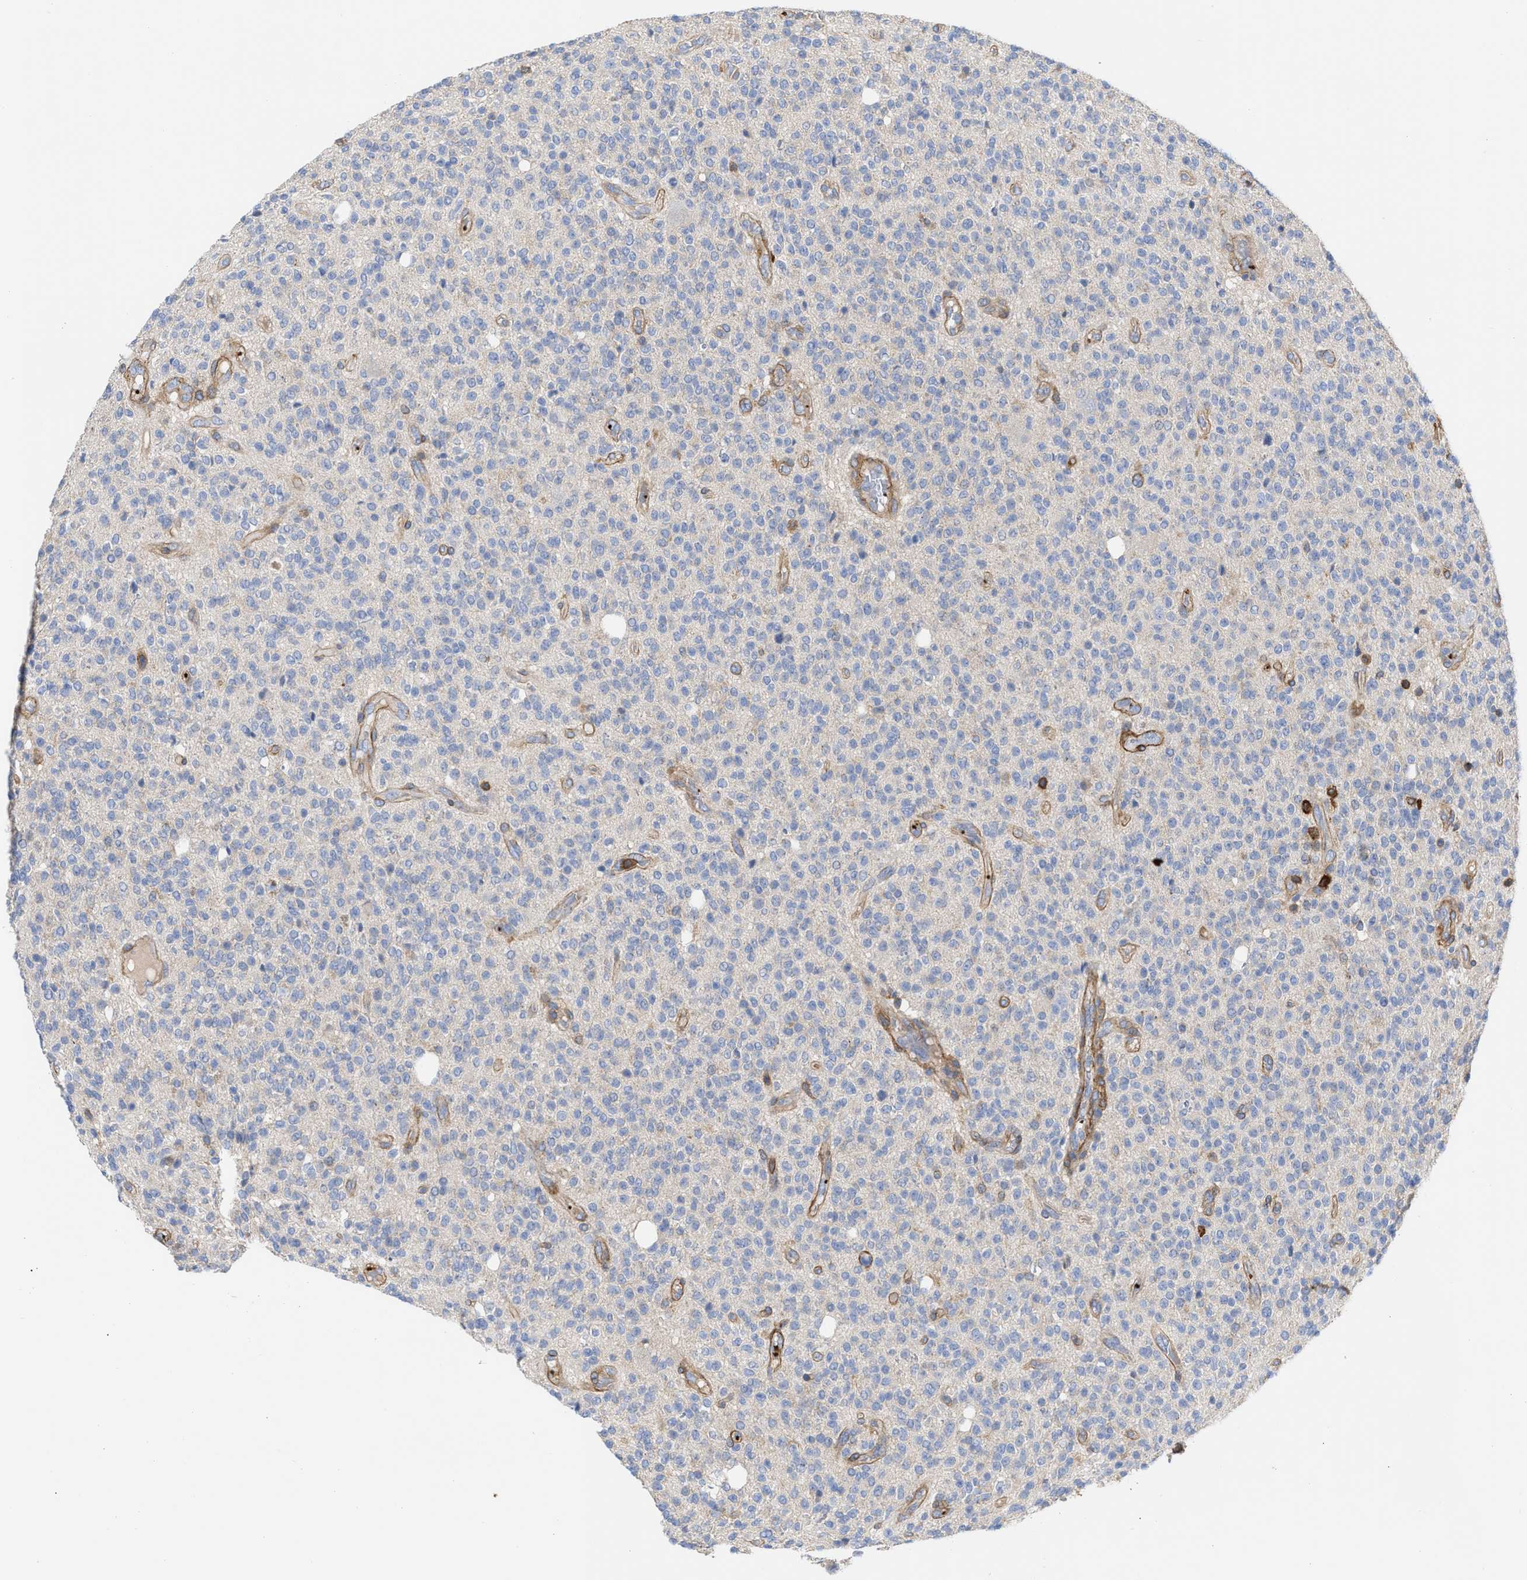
{"staining": {"intensity": "negative", "quantity": "none", "location": "none"}, "tissue": "glioma", "cell_type": "Tumor cells", "image_type": "cancer", "snomed": [{"axis": "morphology", "description": "Glioma, malignant, High grade"}, {"axis": "topography", "description": "Brain"}], "caption": "The micrograph demonstrates no significant positivity in tumor cells of high-grade glioma (malignant).", "gene": "HS3ST5", "patient": {"sex": "male", "age": 34}}